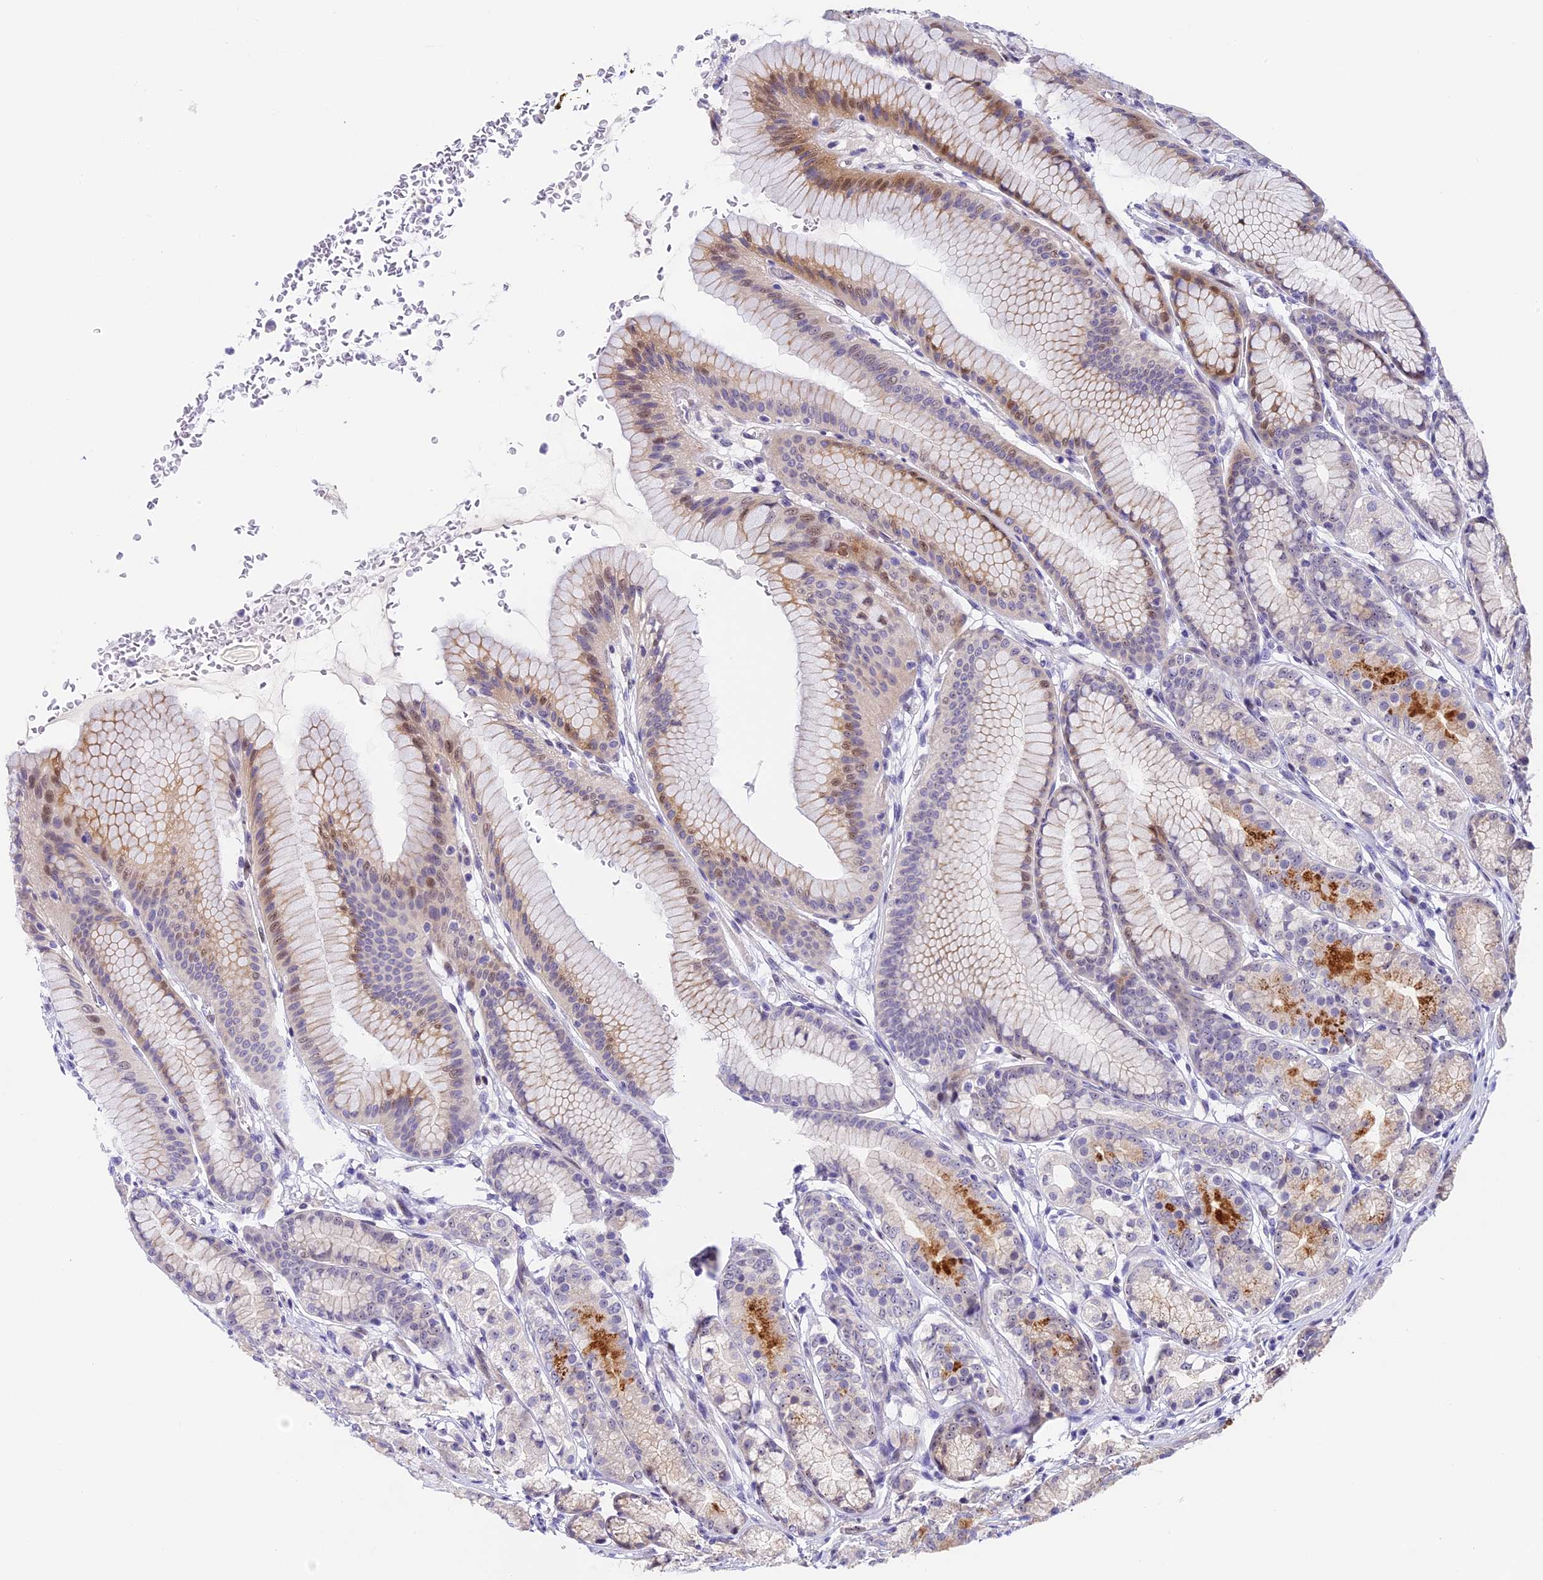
{"staining": {"intensity": "moderate", "quantity": "<25%", "location": "cytoplasmic/membranous,nuclear"}, "tissue": "stomach", "cell_type": "Glandular cells", "image_type": "normal", "snomed": [{"axis": "morphology", "description": "Normal tissue, NOS"}, {"axis": "morphology", "description": "Adenocarcinoma, NOS"}, {"axis": "morphology", "description": "Adenocarcinoma, High grade"}, {"axis": "topography", "description": "Stomach, upper"}, {"axis": "topography", "description": "Stomach"}], "caption": "Benign stomach demonstrates moderate cytoplasmic/membranous,nuclear expression in about <25% of glandular cells, visualized by immunohistochemistry.", "gene": "MIDN", "patient": {"sex": "female", "age": 65}}